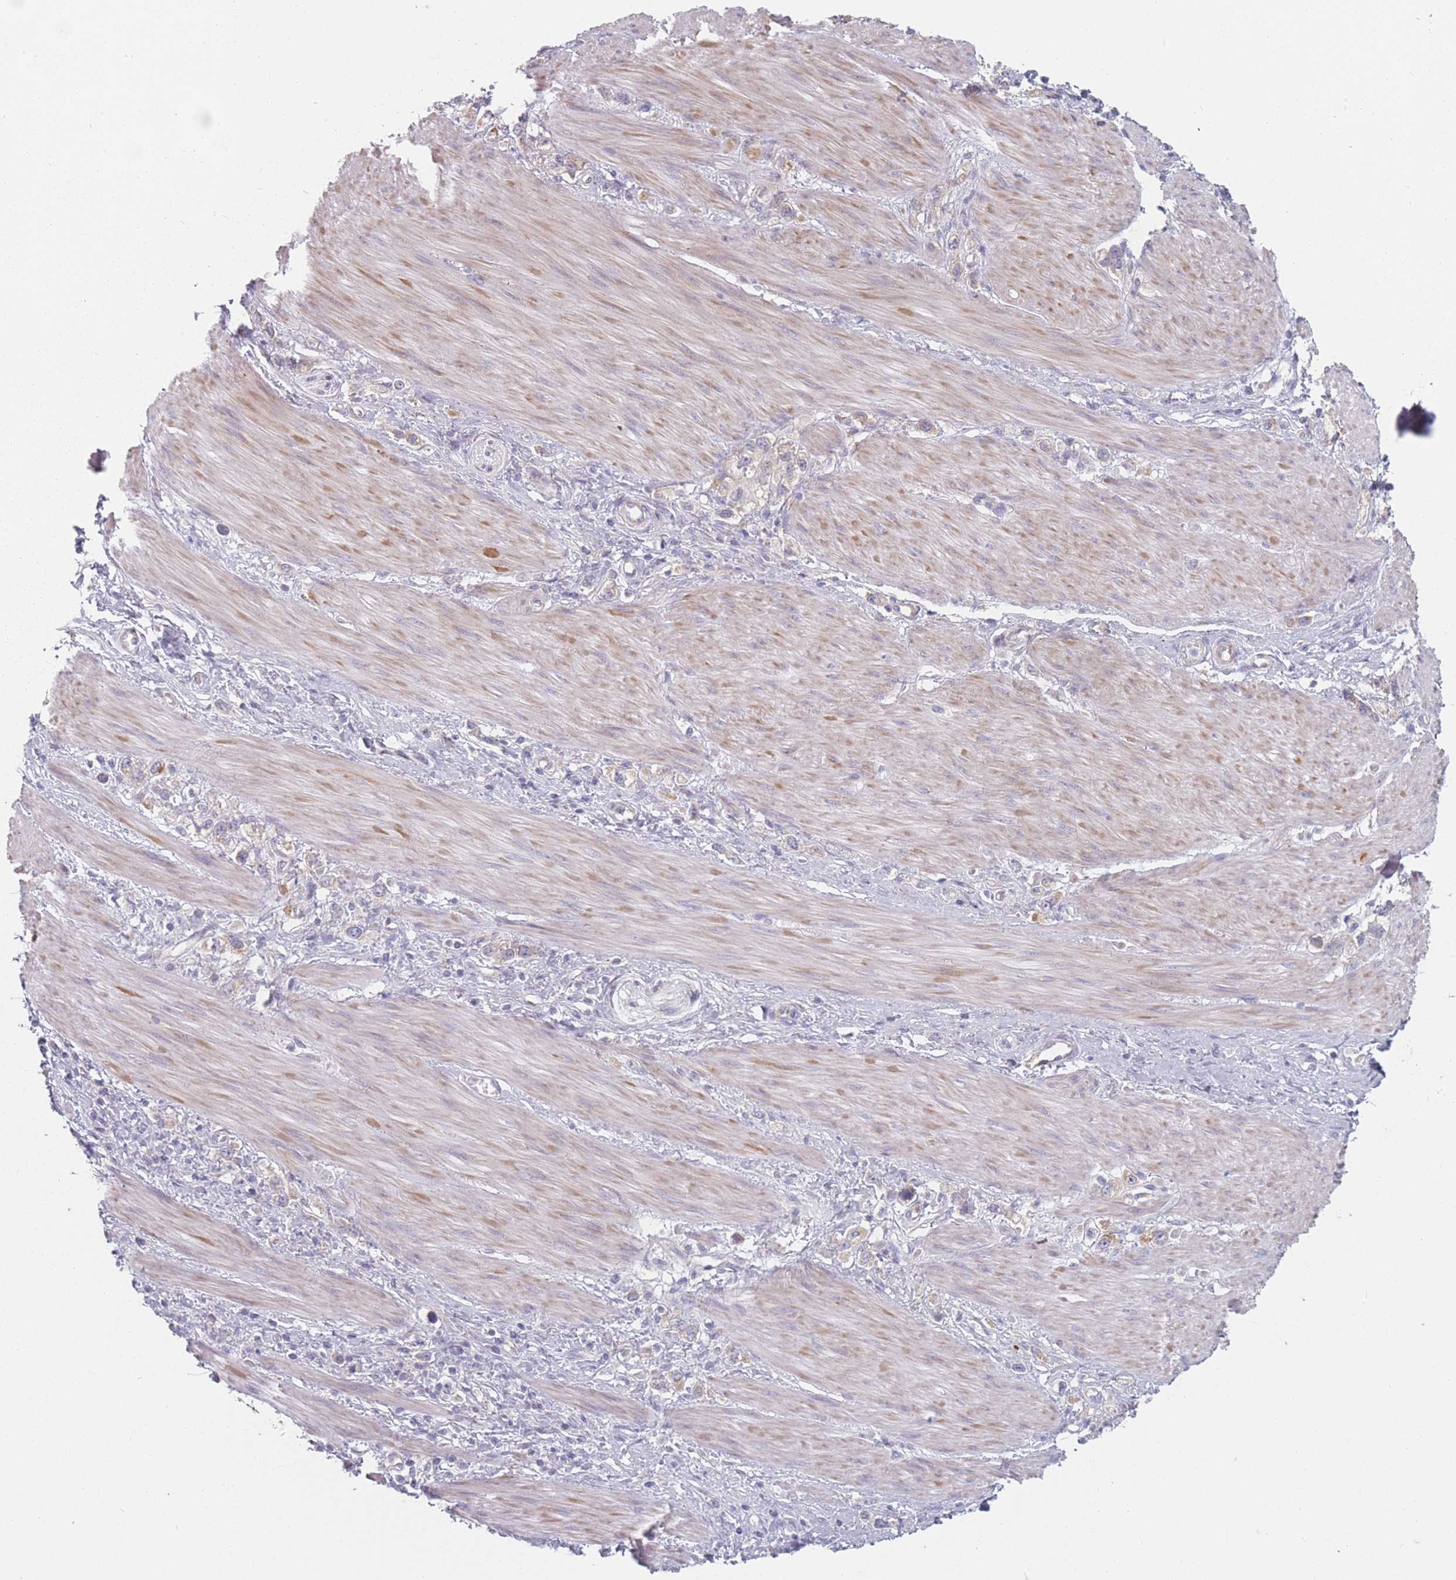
{"staining": {"intensity": "weak", "quantity": "<25%", "location": "cytoplasmic/membranous"}, "tissue": "stomach cancer", "cell_type": "Tumor cells", "image_type": "cancer", "snomed": [{"axis": "morphology", "description": "Adenocarcinoma, NOS"}, {"axis": "topography", "description": "Stomach"}], "caption": "Human adenocarcinoma (stomach) stained for a protein using IHC displays no positivity in tumor cells.", "gene": "CACNG5", "patient": {"sex": "female", "age": 65}}